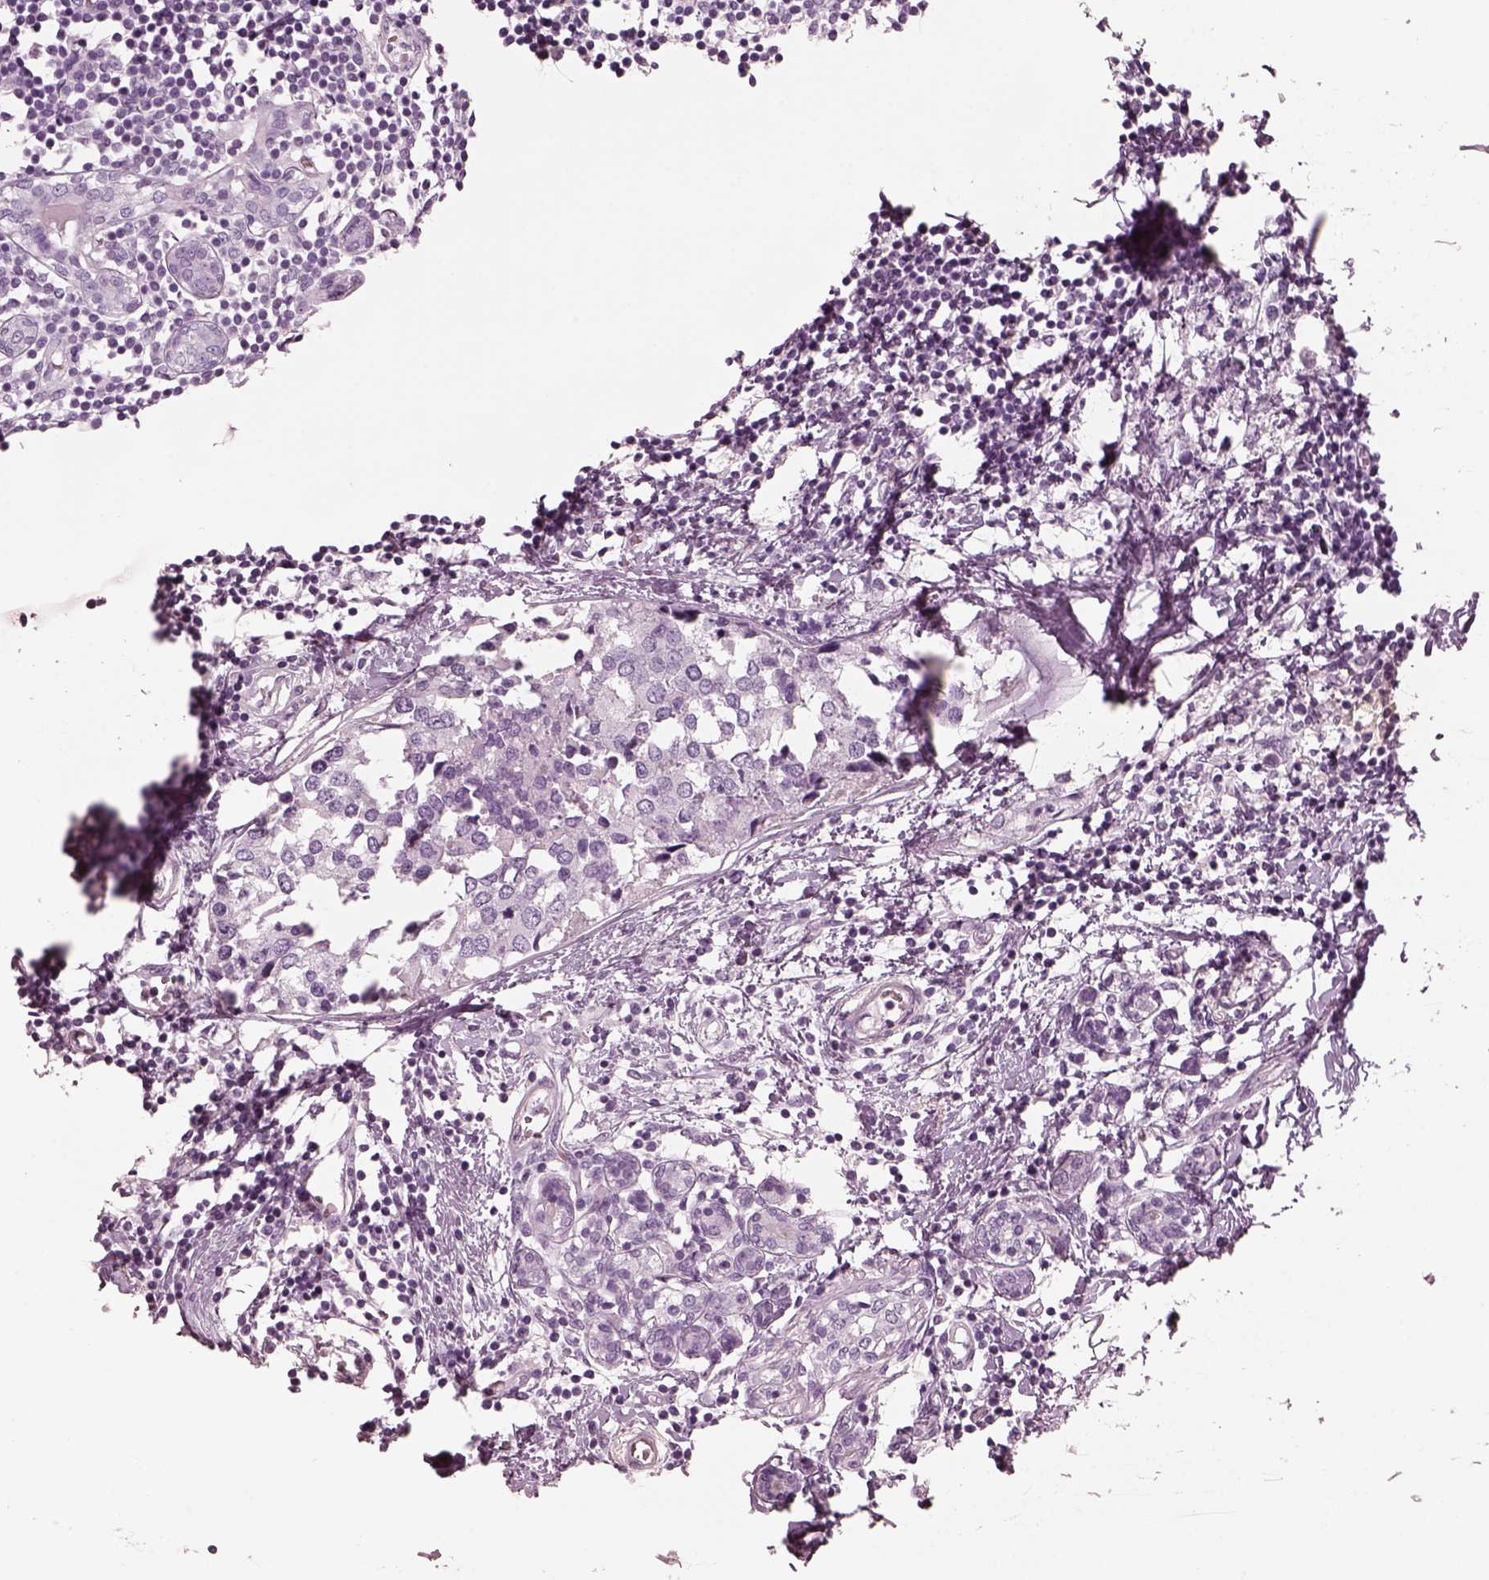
{"staining": {"intensity": "negative", "quantity": "none", "location": "none"}, "tissue": "breast cancer", "cell_type": "Tumor cells", "image_type": "cancer", "snomed": [{"axis": "morphology", "description": "Lobular carcinoma"}, {"axis": "topography", "description": "Breast"}], "caption": "This is an immunohistochemistry micrograph of lobular carcinoma (breast). There is no expression in tumor cells.", "gene": "FABP9", "patient": {"sex": "female", "age": 59}}